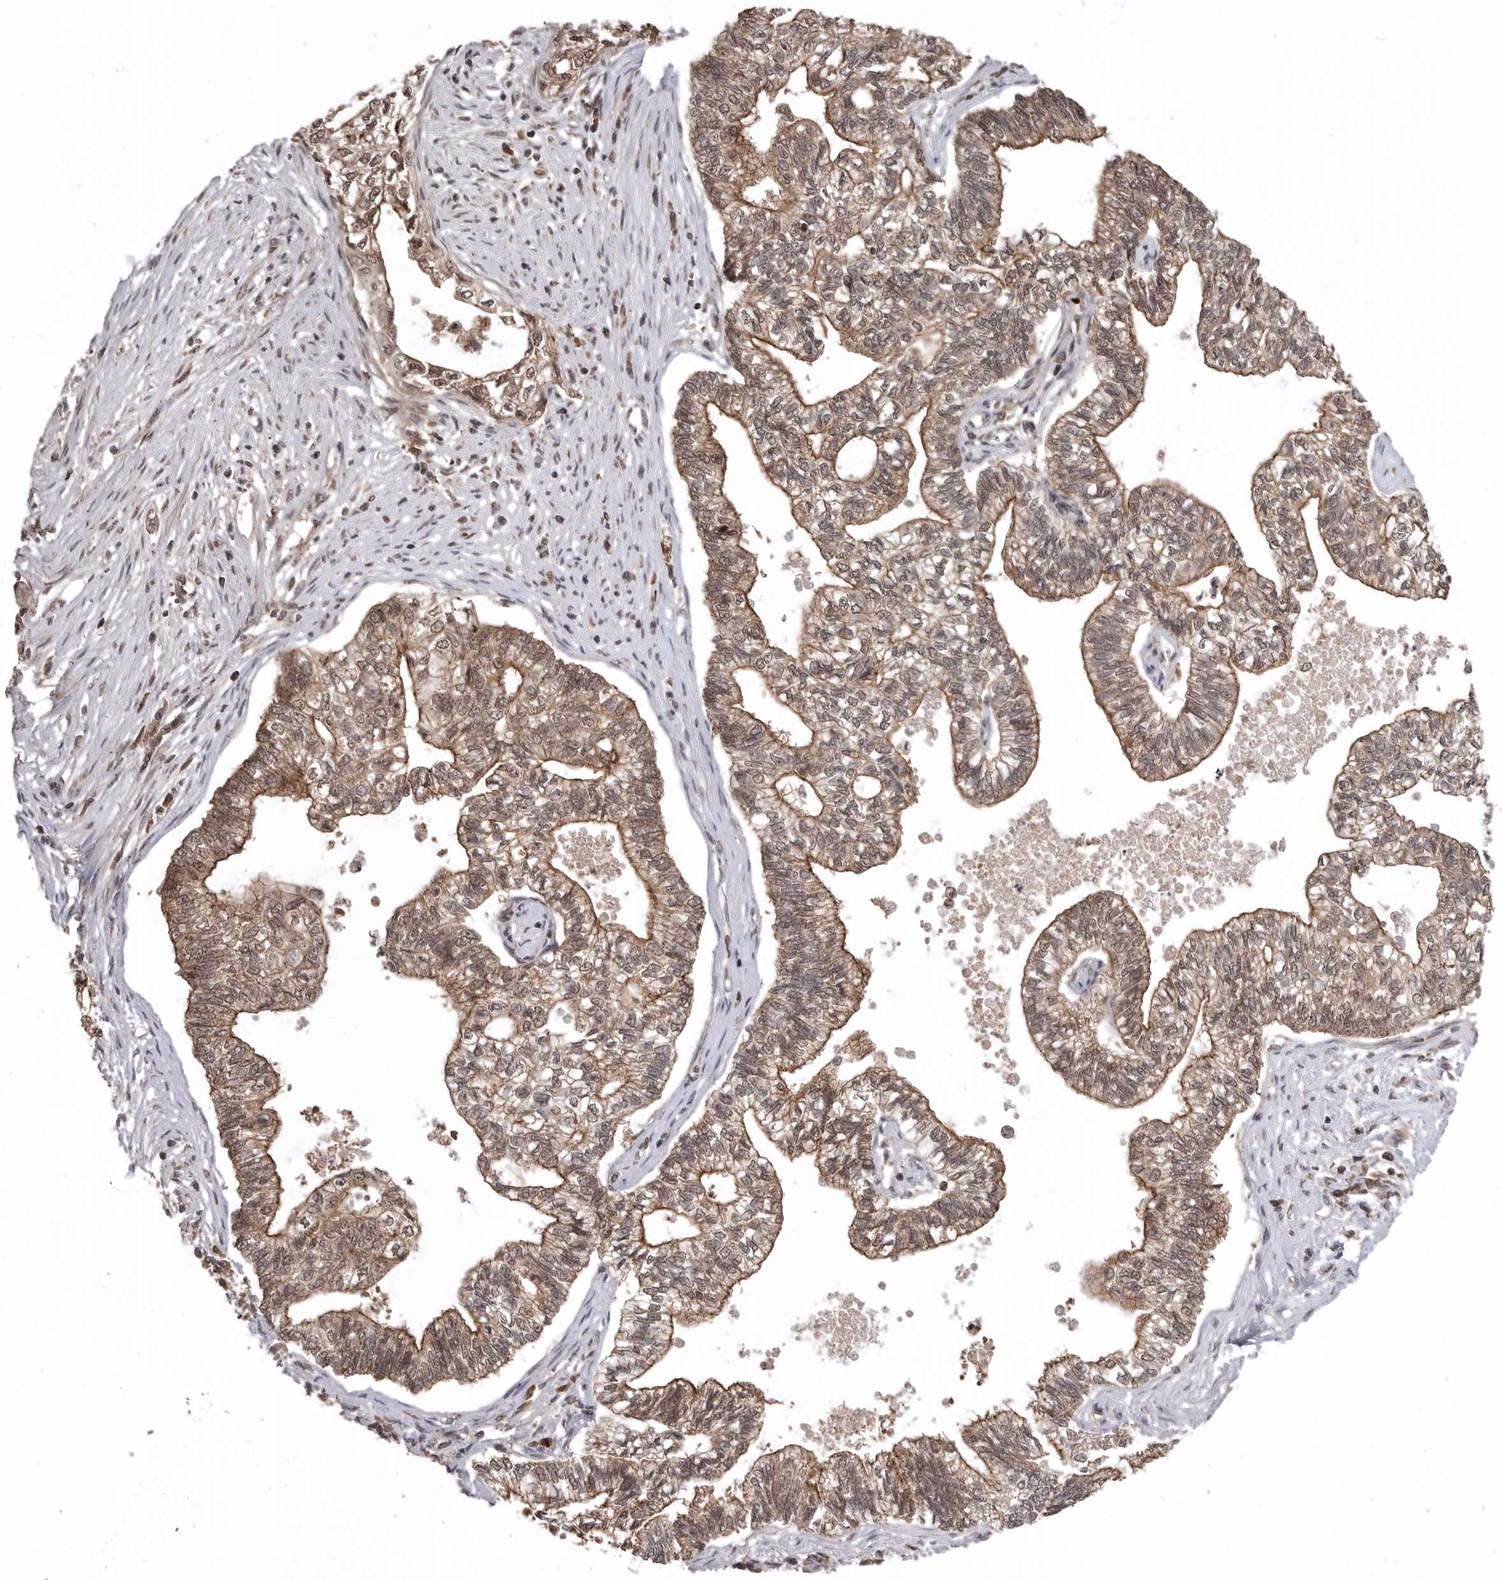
{"staining": {"intensity": "moderate", "quantity": ">75%", "location": "cytoplasmic/membranous,nuclear"}, "tissue": "pancreatic cancer", "cell_type": "Tumor cells", "image_type": "cancer", "snomed": [{"axis": "morphology", "description": "Adenocarcinoma, NOS"}, {"axis": "topography", "description": "Pancreas"}], "caption": "Human pancreatic adenocarcinoma stained with a brown dye displays moderate cytoplasmic/membranous and nuclear positive positivity in approximately >75% of tumor cells.", "gene": "AOAH", "patient": {"sex": "male", "age": 72}}